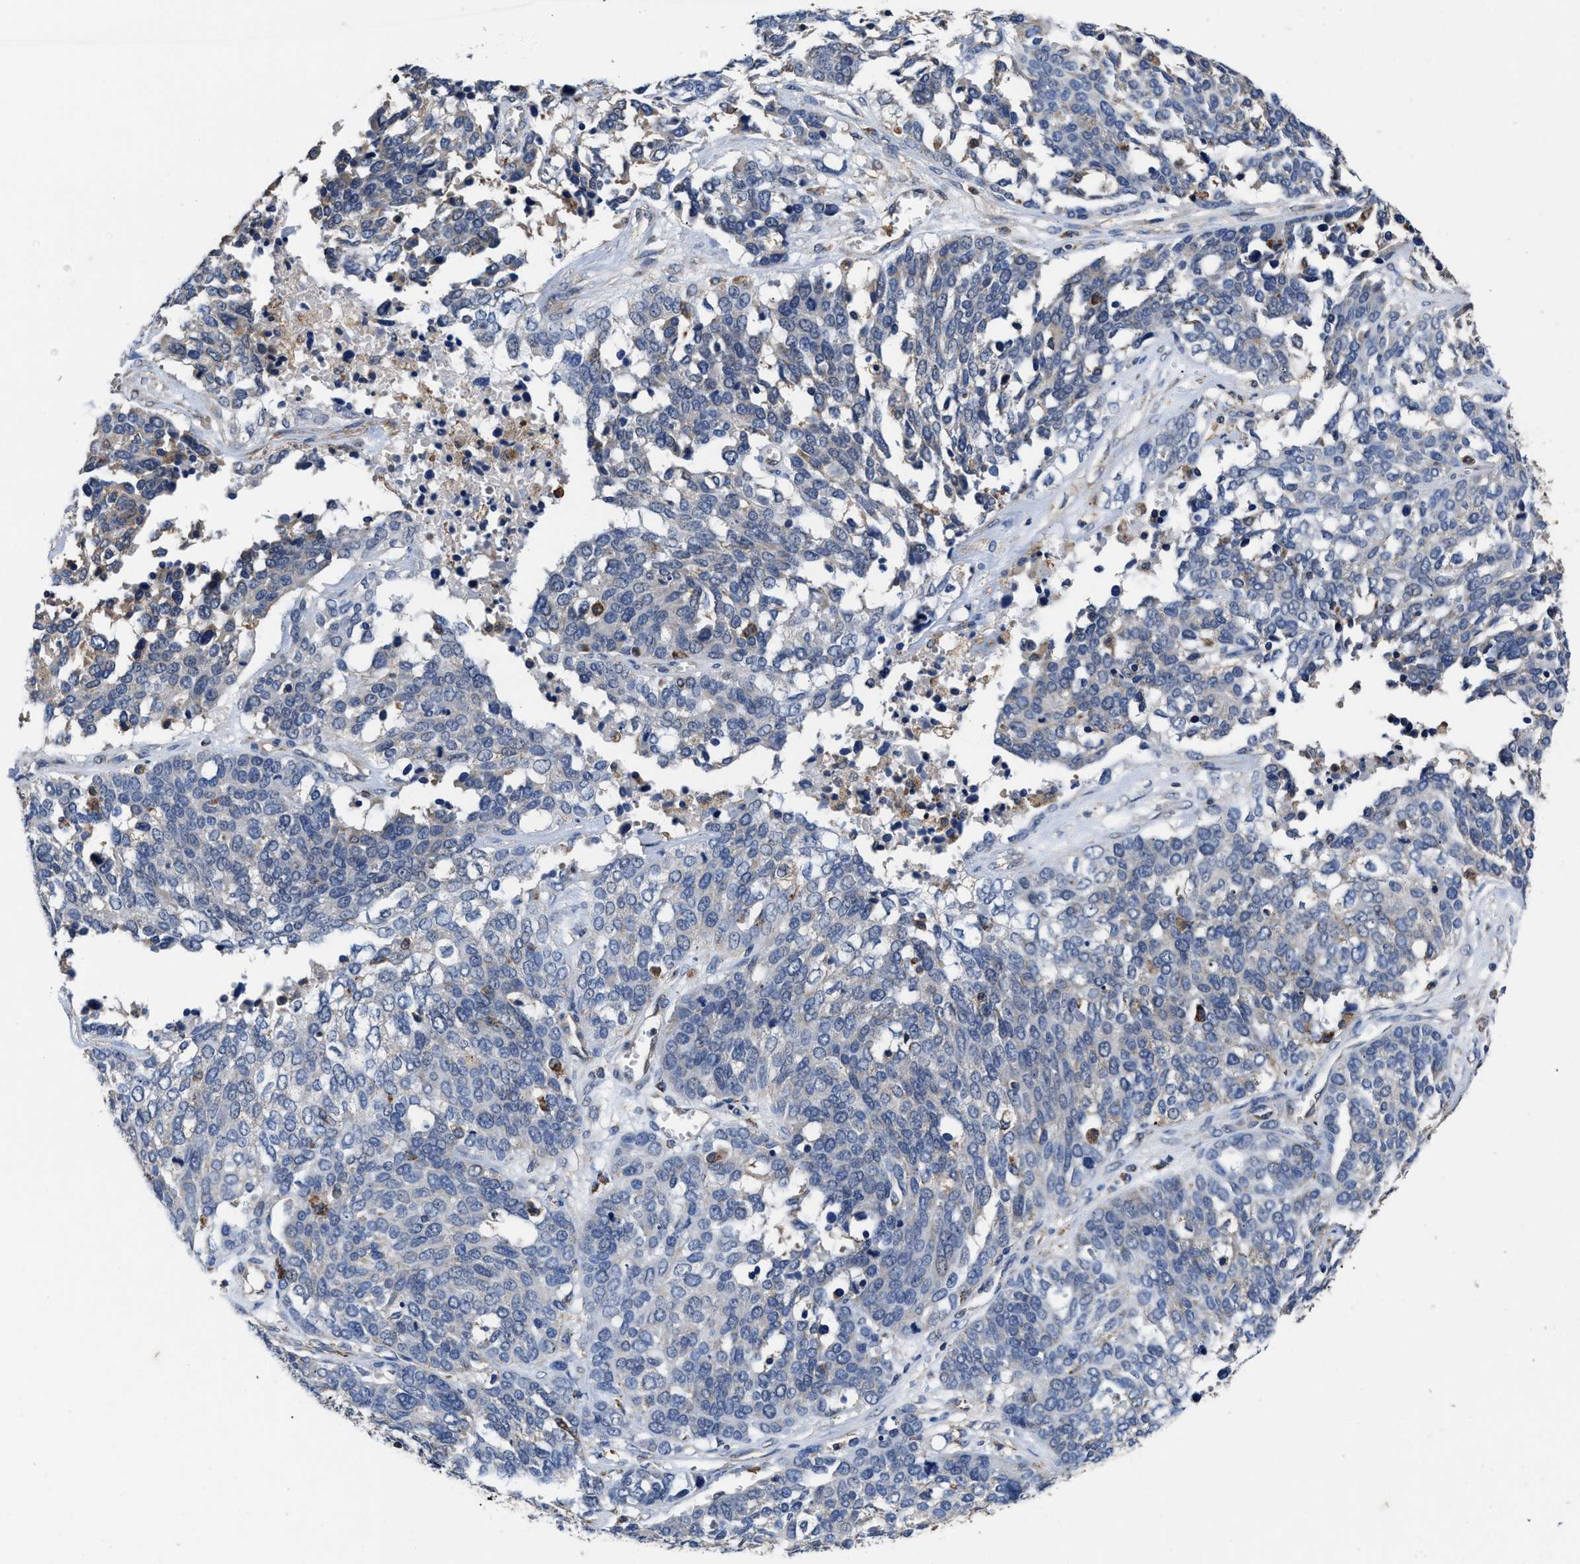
{"staining": {"intensity": "negative", "quantity": "none", "location": "none"}, "tissue": "ovarian cancer", "cell_type": "Tumor cells", "image_type": "cancer", "snomed": [{"axis": "morphology", "description": "Cystadenocarcinoma, serous, NOS"}, {"axis": "topography", "description": "Ovary"}], "caption": "DAB immunohistochemical staining of ovarian serous cystadenocarcinoma exhibits no significant staining in tumor cells. The staining is performed using DAB (3,3'-diaminobenzidine) brown chromogen with nuclei counter-stained in using hematoxylin.", "gene": "ACLY", "patient": {"sex": "female", "age": 44}}